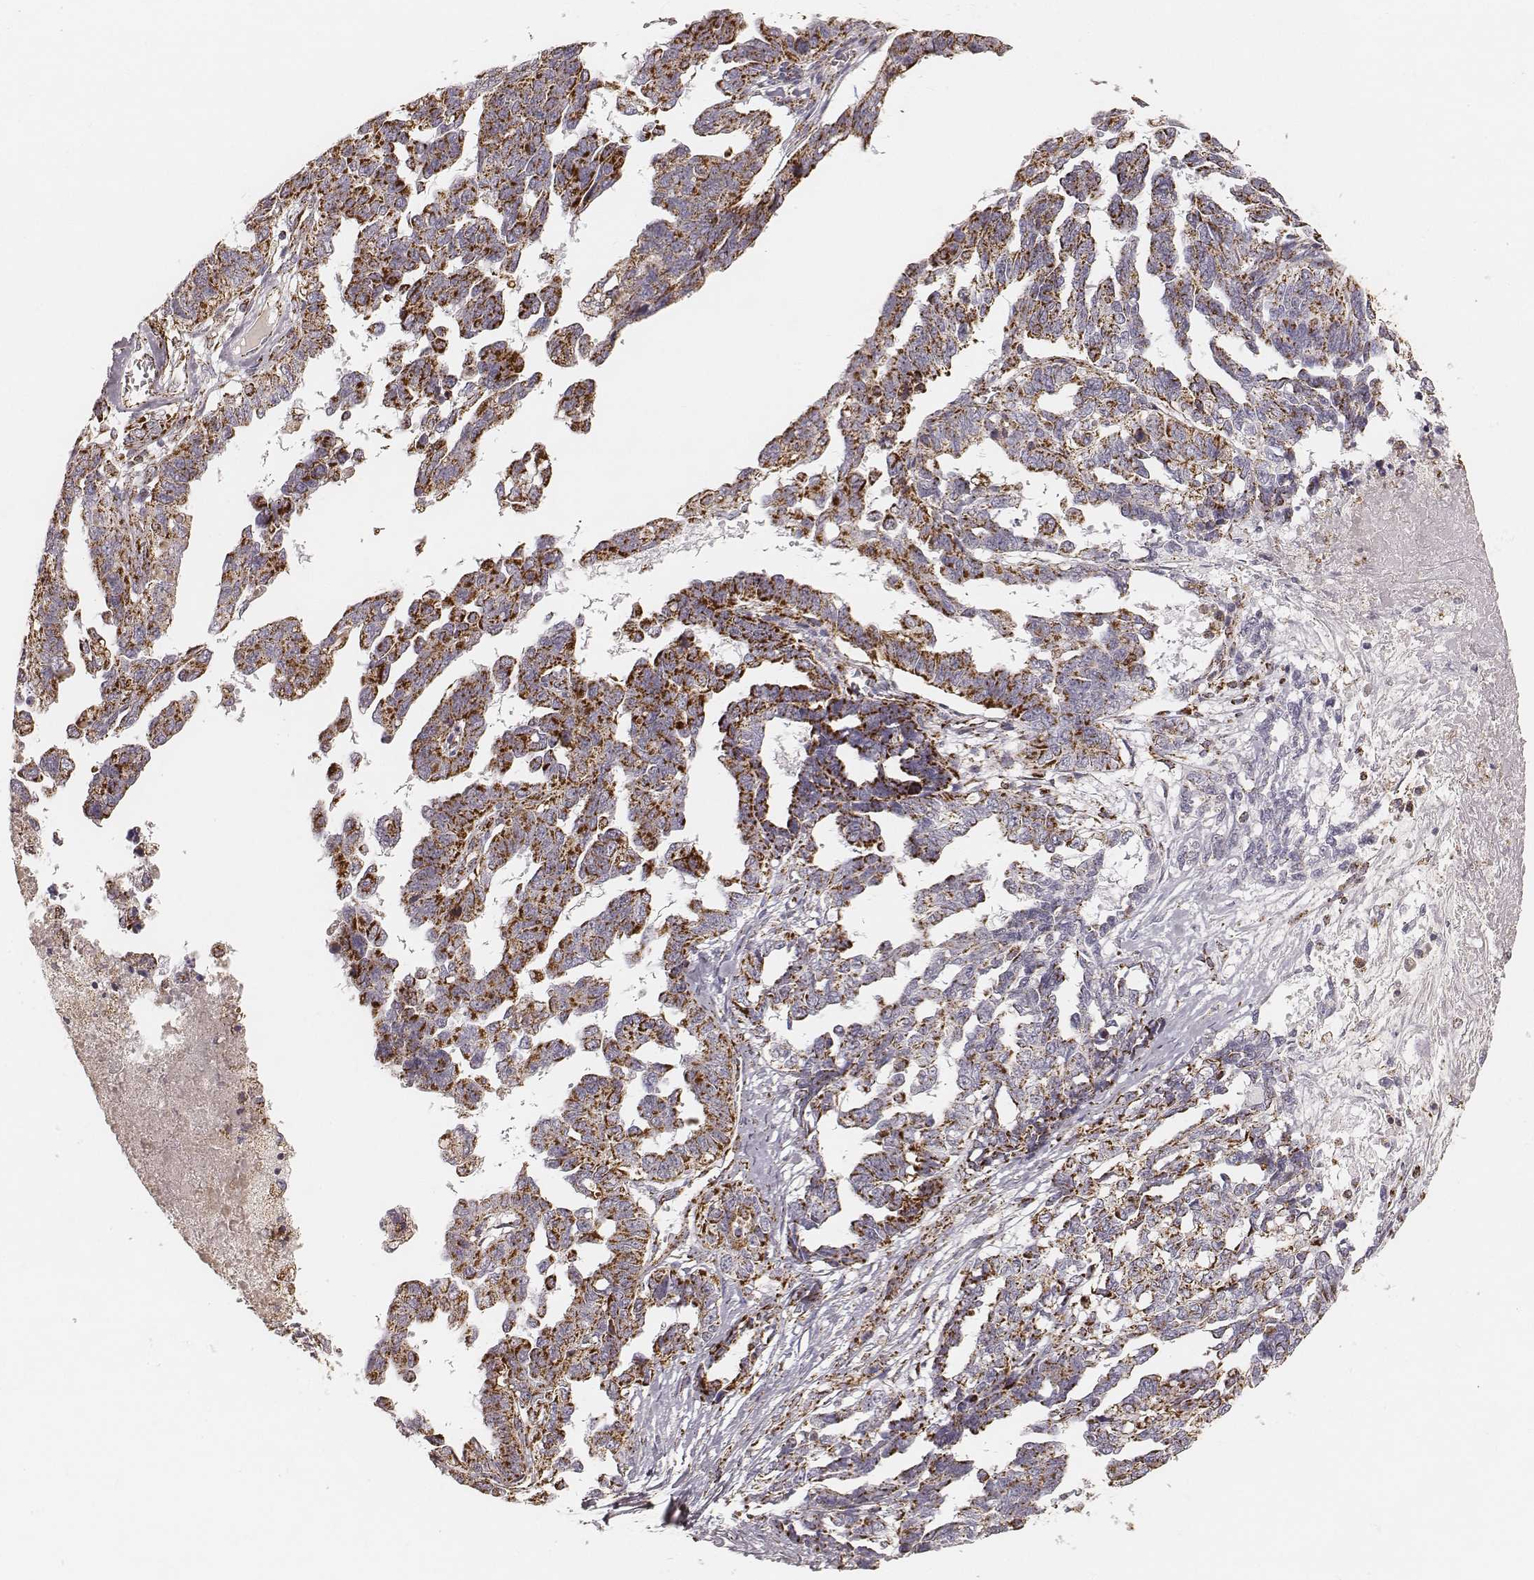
{"staining": {"intensity": "strong", "quantity": ">75%", "location": "cytoplasmic/membranous"}, "tissue": "ovarian cancer", "cell_type": "Tumor cells", "image_type": "cancer", "snomed": [{"axis": "morphology", "description": "Cystadenocarcinoma, serous, NOS"}, {"axis": "topography", "description": "Ovary"}], "caption": "Ovarian cancer stained with DAB immunohistochemistry (IHC) shows high levels of strong cytoplasmic/membranous expression in approximately >75% of tumor cells.", "gene": "CS", "patient": {"sex": "female", "age": 69}}